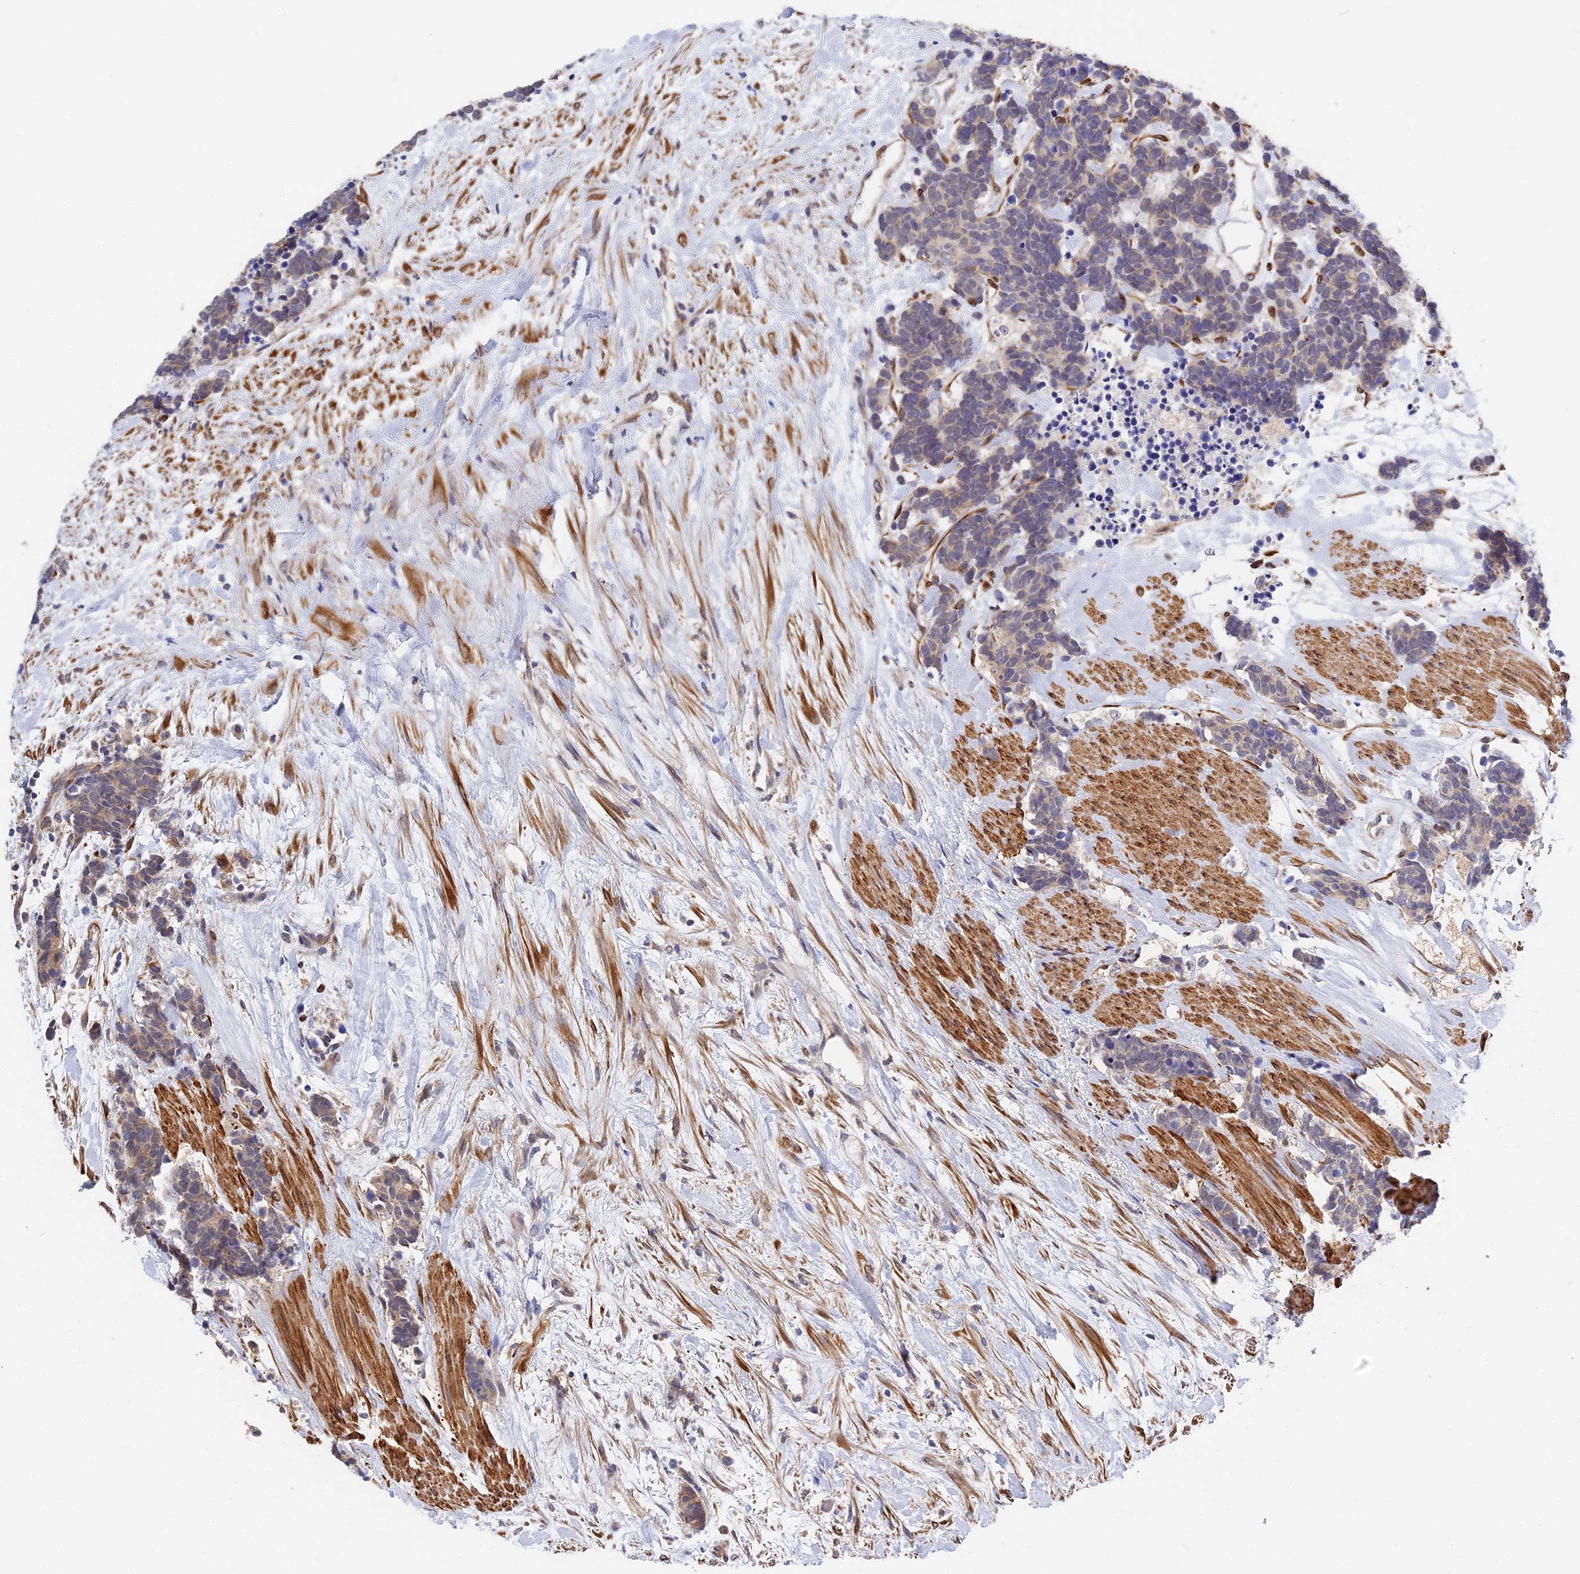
{"staining": {"intensity": "negative", "quantity": "none", "location": "none"}, "tissue": "carcinoid", "cell_type": "Tumor cells", "image_type": "cancer", "snomed": [{"axis": "morphology", "description": "Carcinoma, NOS"}, {"axis": "morphology", "description": "Carcinoid, malignant, NOS"}, {"axis": "topography", "description": "Prostate"}], "caption": "This is an immunohistochemistry (IHC) micrograph of carcinoma. There is no positivity in tumor cells.", "gene": "CCDC113", "patient": {"sex": "male", "age": 57}}